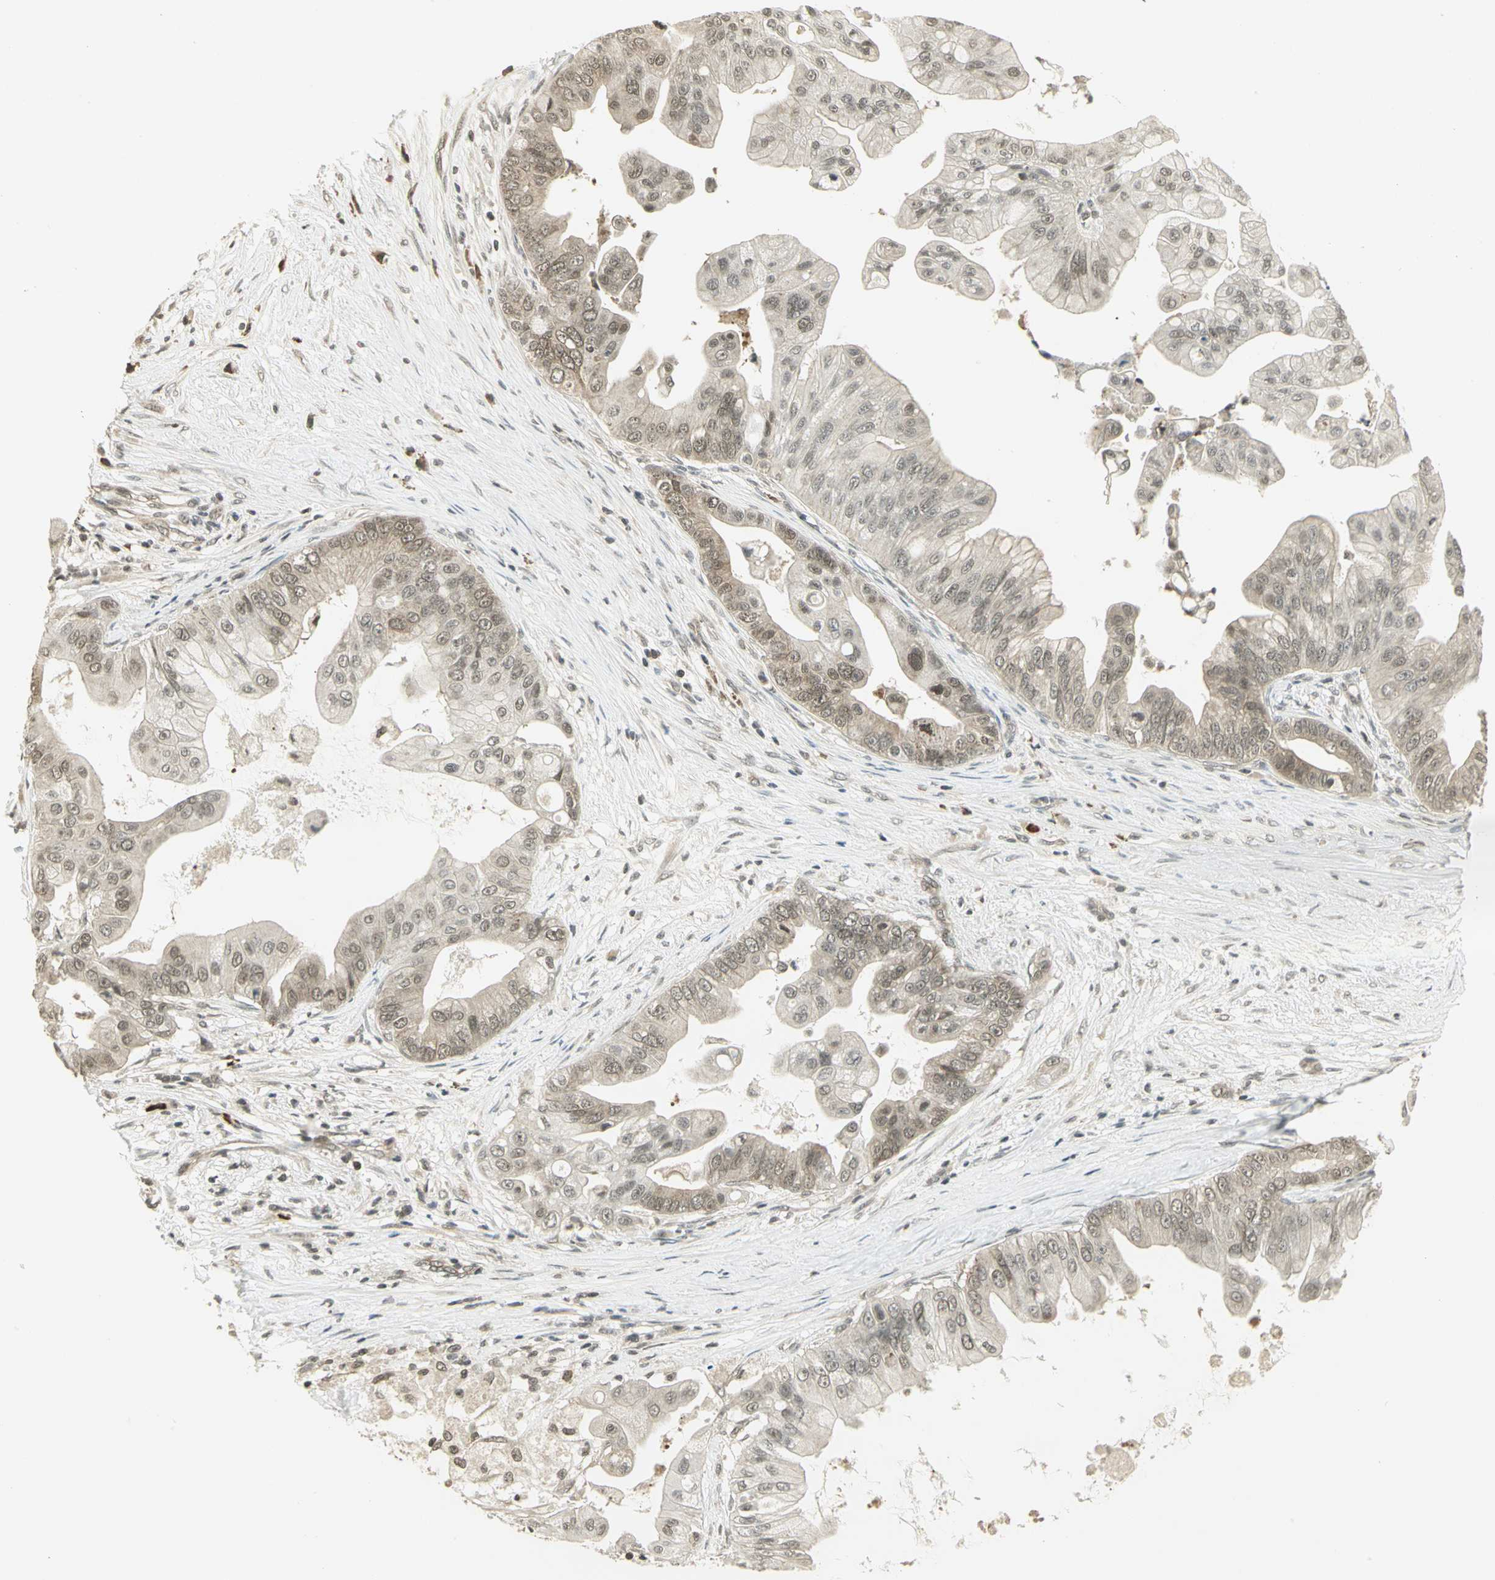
{"staining": {"intensity": "weak", "quantity": "25%-75%", "location": "cytoplasmic/membranous,nuclear"}, "tissue": "pancreatic cancer", "cell_type": "Tumor cells", "image_type": "cancer", "snomed": [{"axis": "morphology", "description": "Adenocarcinoma, NOS"}, {"axis": "topography", "description": "Pancreas"}], "caption": "This image demonstrates immunohistochemistry staining of adenocarcinoma (pancreatic), with low weak cytoplasmic/membranous and nuclear expression in approximately 25%-75% of tumor cells.", "gene": "CDC34", "patient": {"sex": "female", "age": 75}}